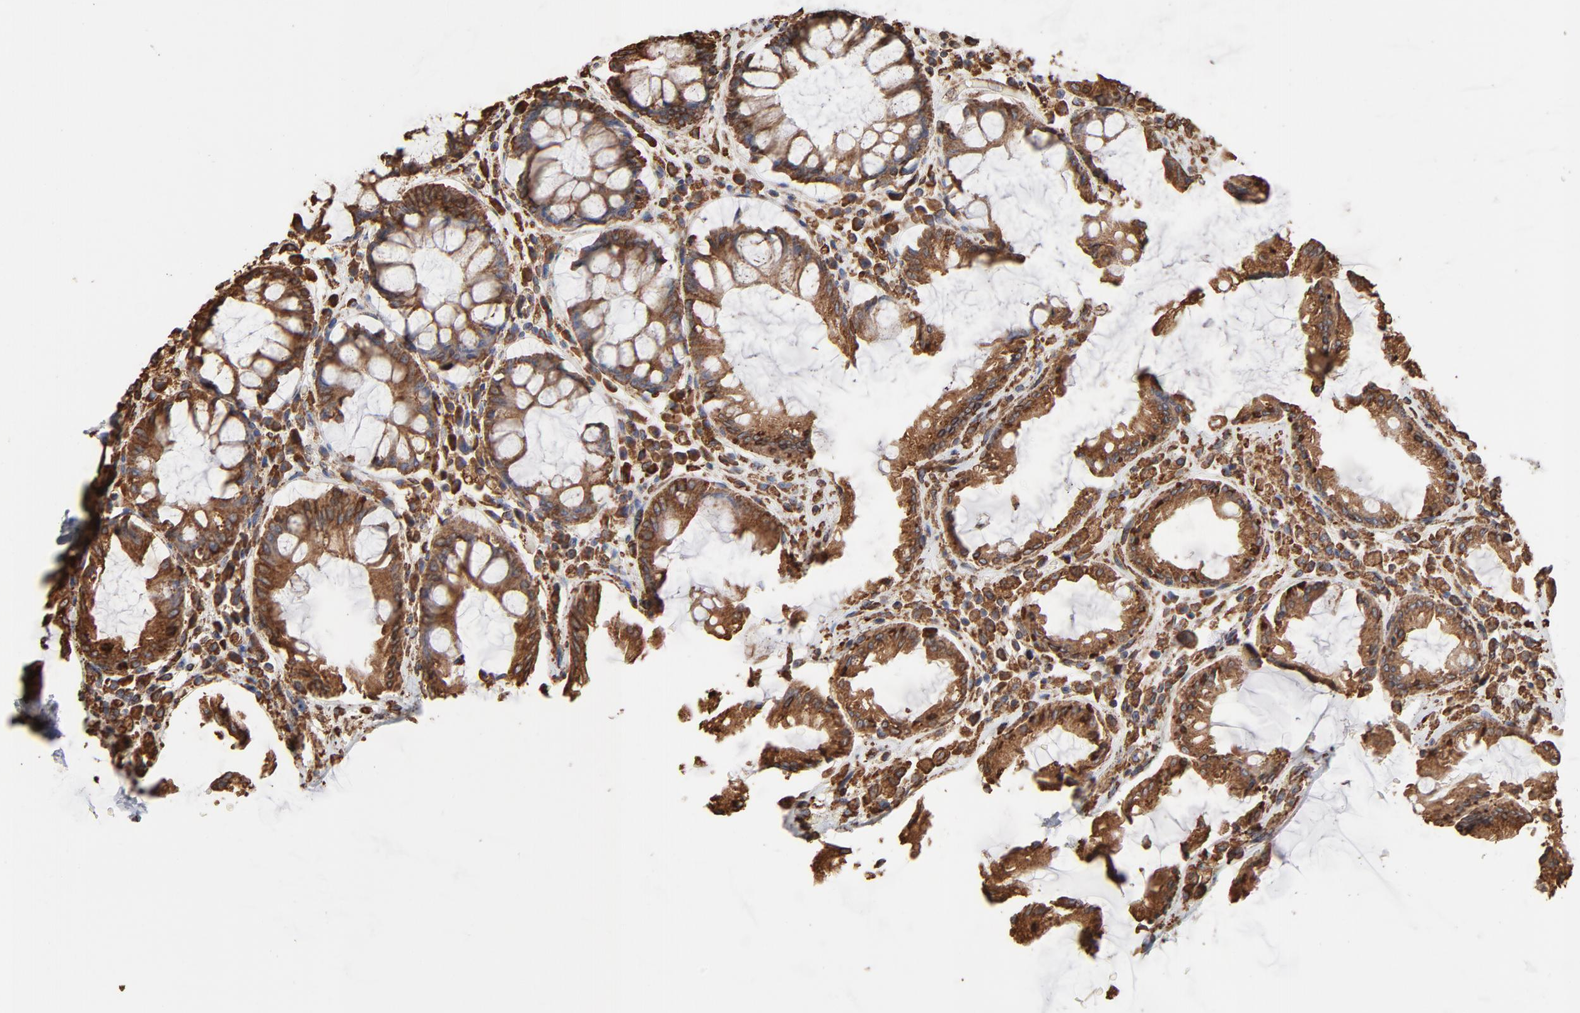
{"staining": {"intensity": "weak", "quantity": "25%-75%", "location": "cytoplasmic/membranous"}, "tissue": "rectum", "cell_type": "Glandular cells", "image_type": "normal", "snomed": [{"axis": "morphology", "description": "Normal tissue, NOS"}, {"axis": "topography", "description": "Rectum"}], "caption": "An image of human rectum stained for a protein demonstrates weak cytoplasmic/membranous brown staining in glandular cells.", "gene": "PDIA3", "patient": {"sex": "female", "age": 46}}